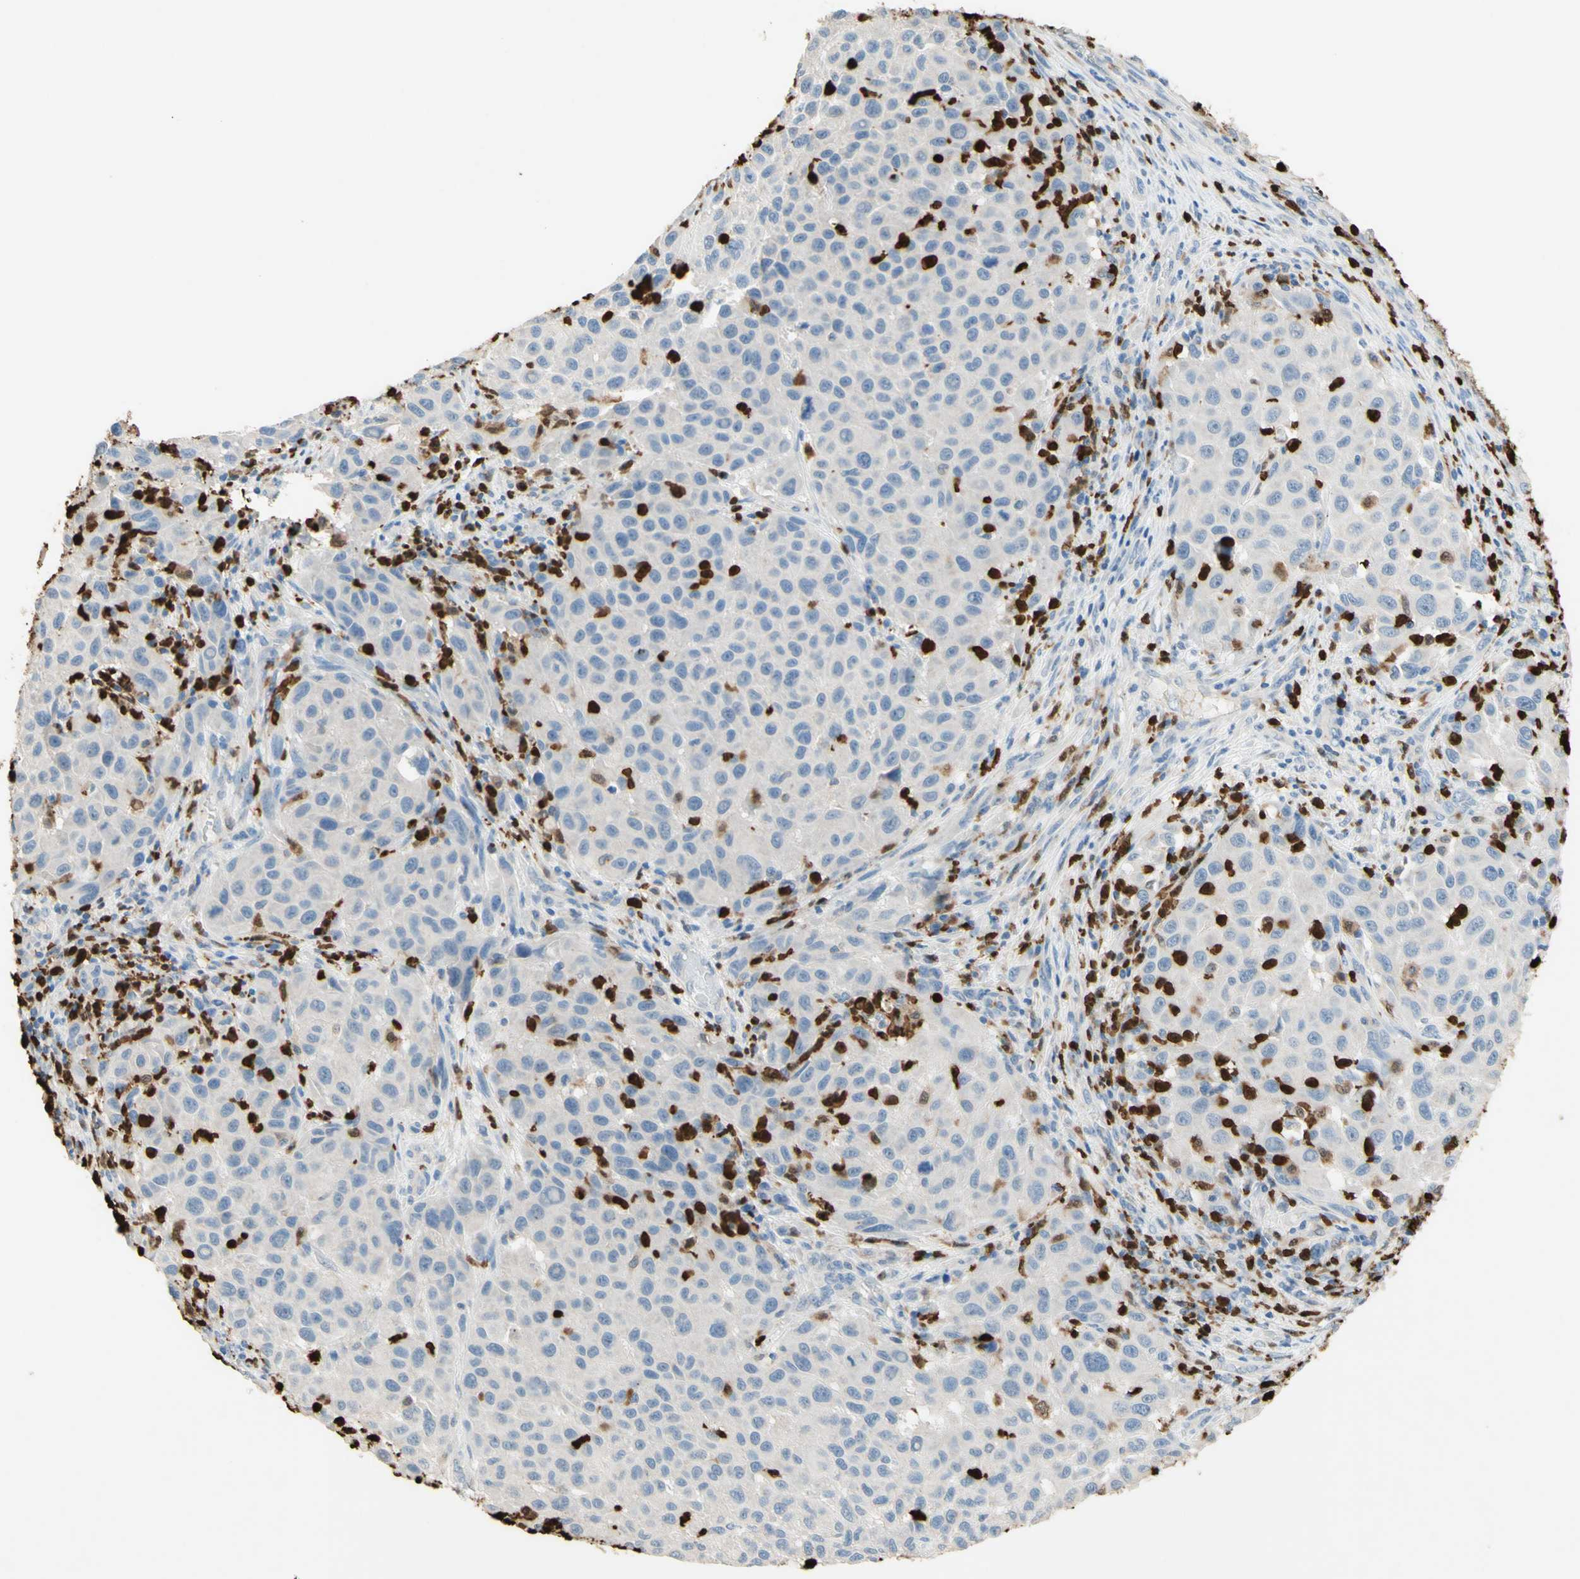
{"staining": {"intensity": "negative", "quantity": "none", "location": "none"}, "tissue": "melanoma", "cell_type": "Tumor cells", "image_type": "cancer", "snomed": [{"axis": "morphology", "description": "Malignant melanoma, Metastatic site"}, {"axis": "topography", "description": "Lymph node"}], "caption": "Protein analysis of melanoma reveals no significant expression in tumor cells. The staining was performed using DAB to visualize the protein expression in brown, while the nuclei were stained in blue with hematoxylin (Magnification: 20x).", "gene": "NFKBIZ", "patient": {"sex": "male", "age": 61}}